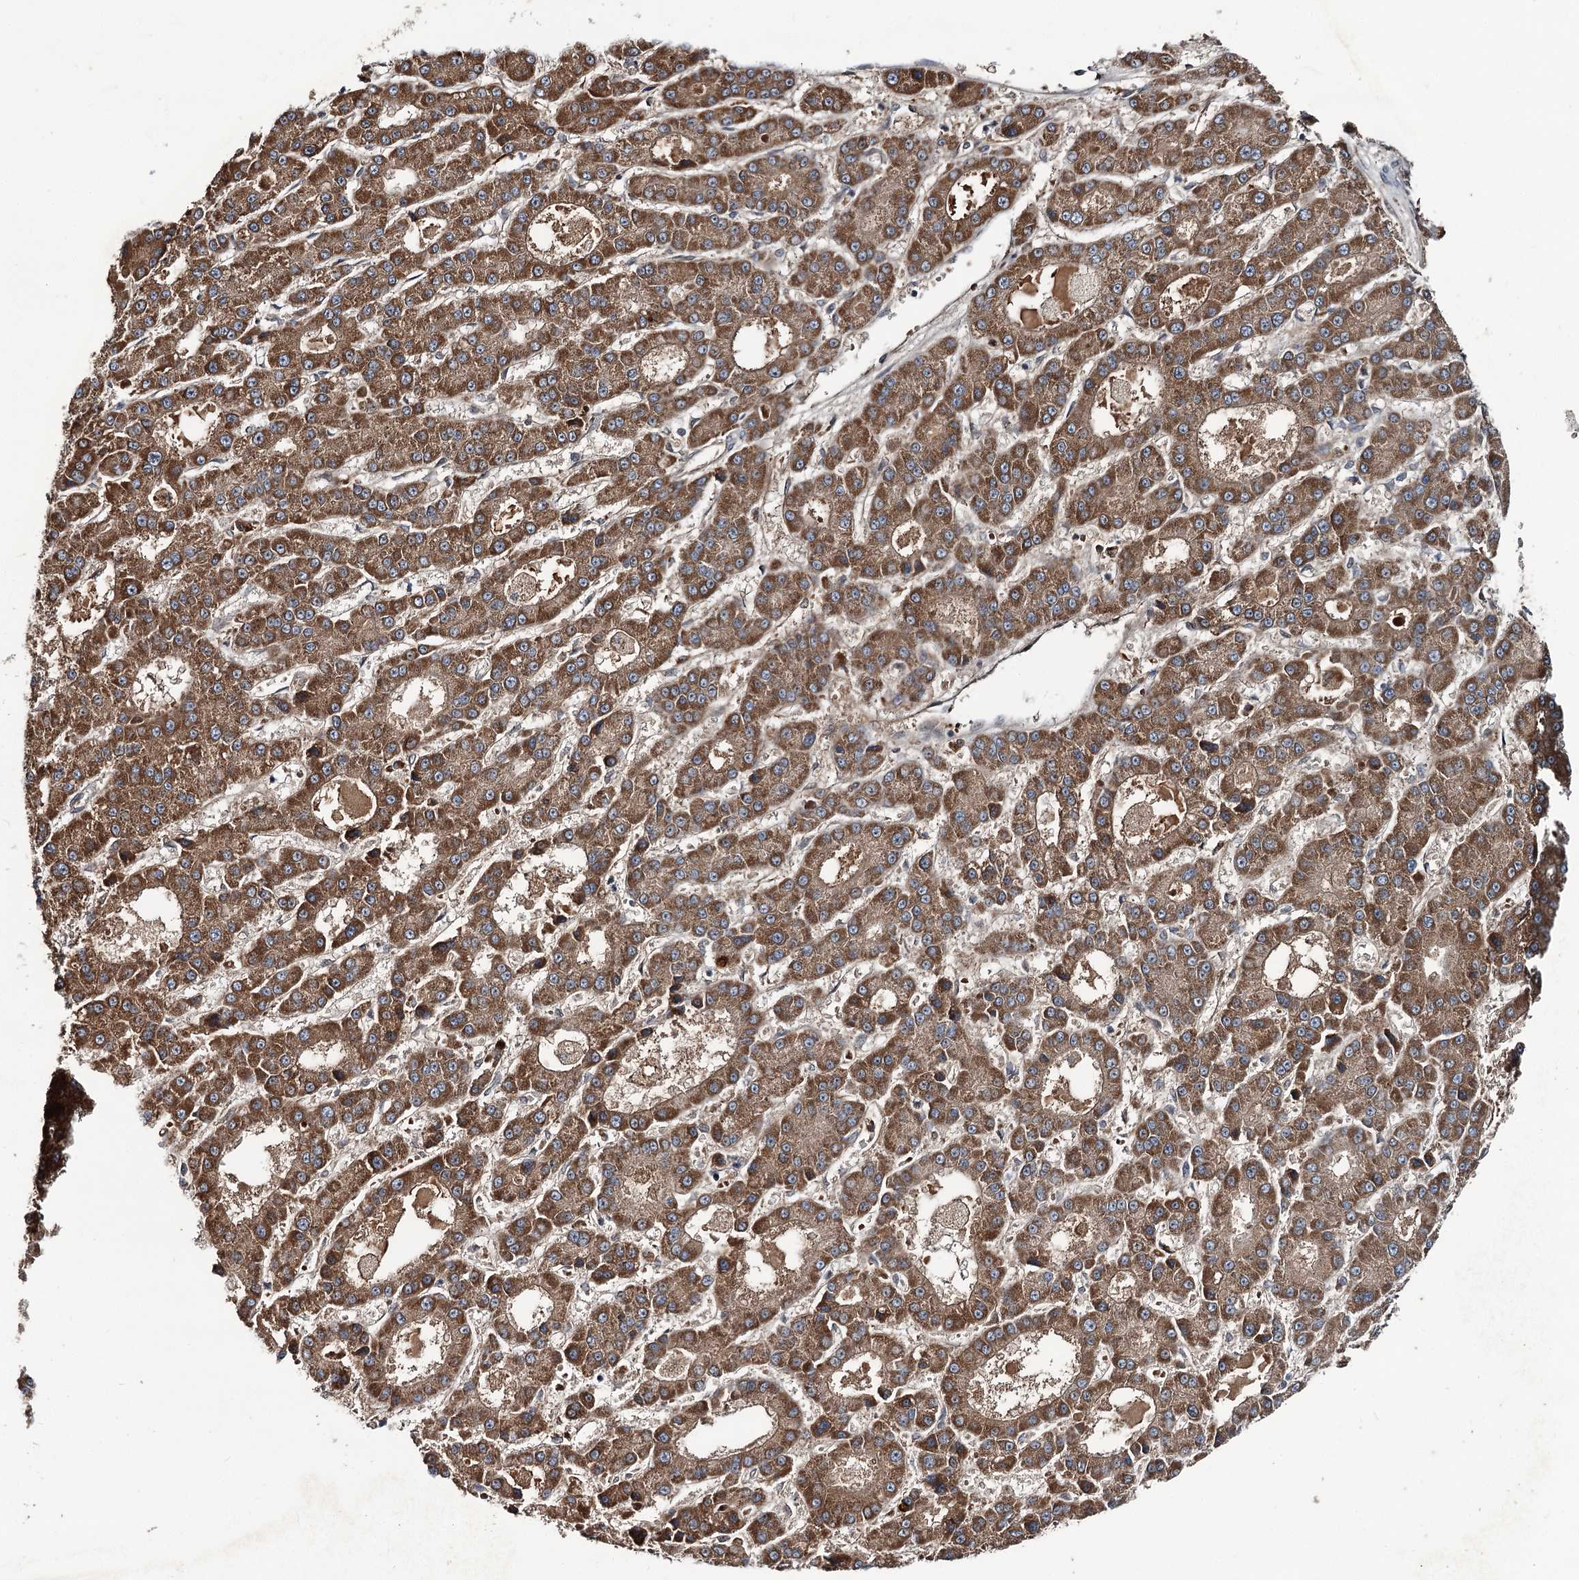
{"staining": {"intensity": "strong", "quantity": ">75%", "location": "cytoplasmic/membranous"}, "tissue": "liver cancer", "cell_type": "Tumor cells", "image_type": "cancer", "snomed": [{"axis": "morphology", "description": "Carcinoma, Hepatocellular, NOS"}, {"axis": "topography", "description": "Liver"}], "caption": "This micrograph exhibits IHC staining of human hepatocellular carcinoma (liver), with high strong cytoplasmic/membranous staining in about >75% of tumor cells.", "gene": "MSANTD2", "patient": {"sex": "male", "age": 70}}